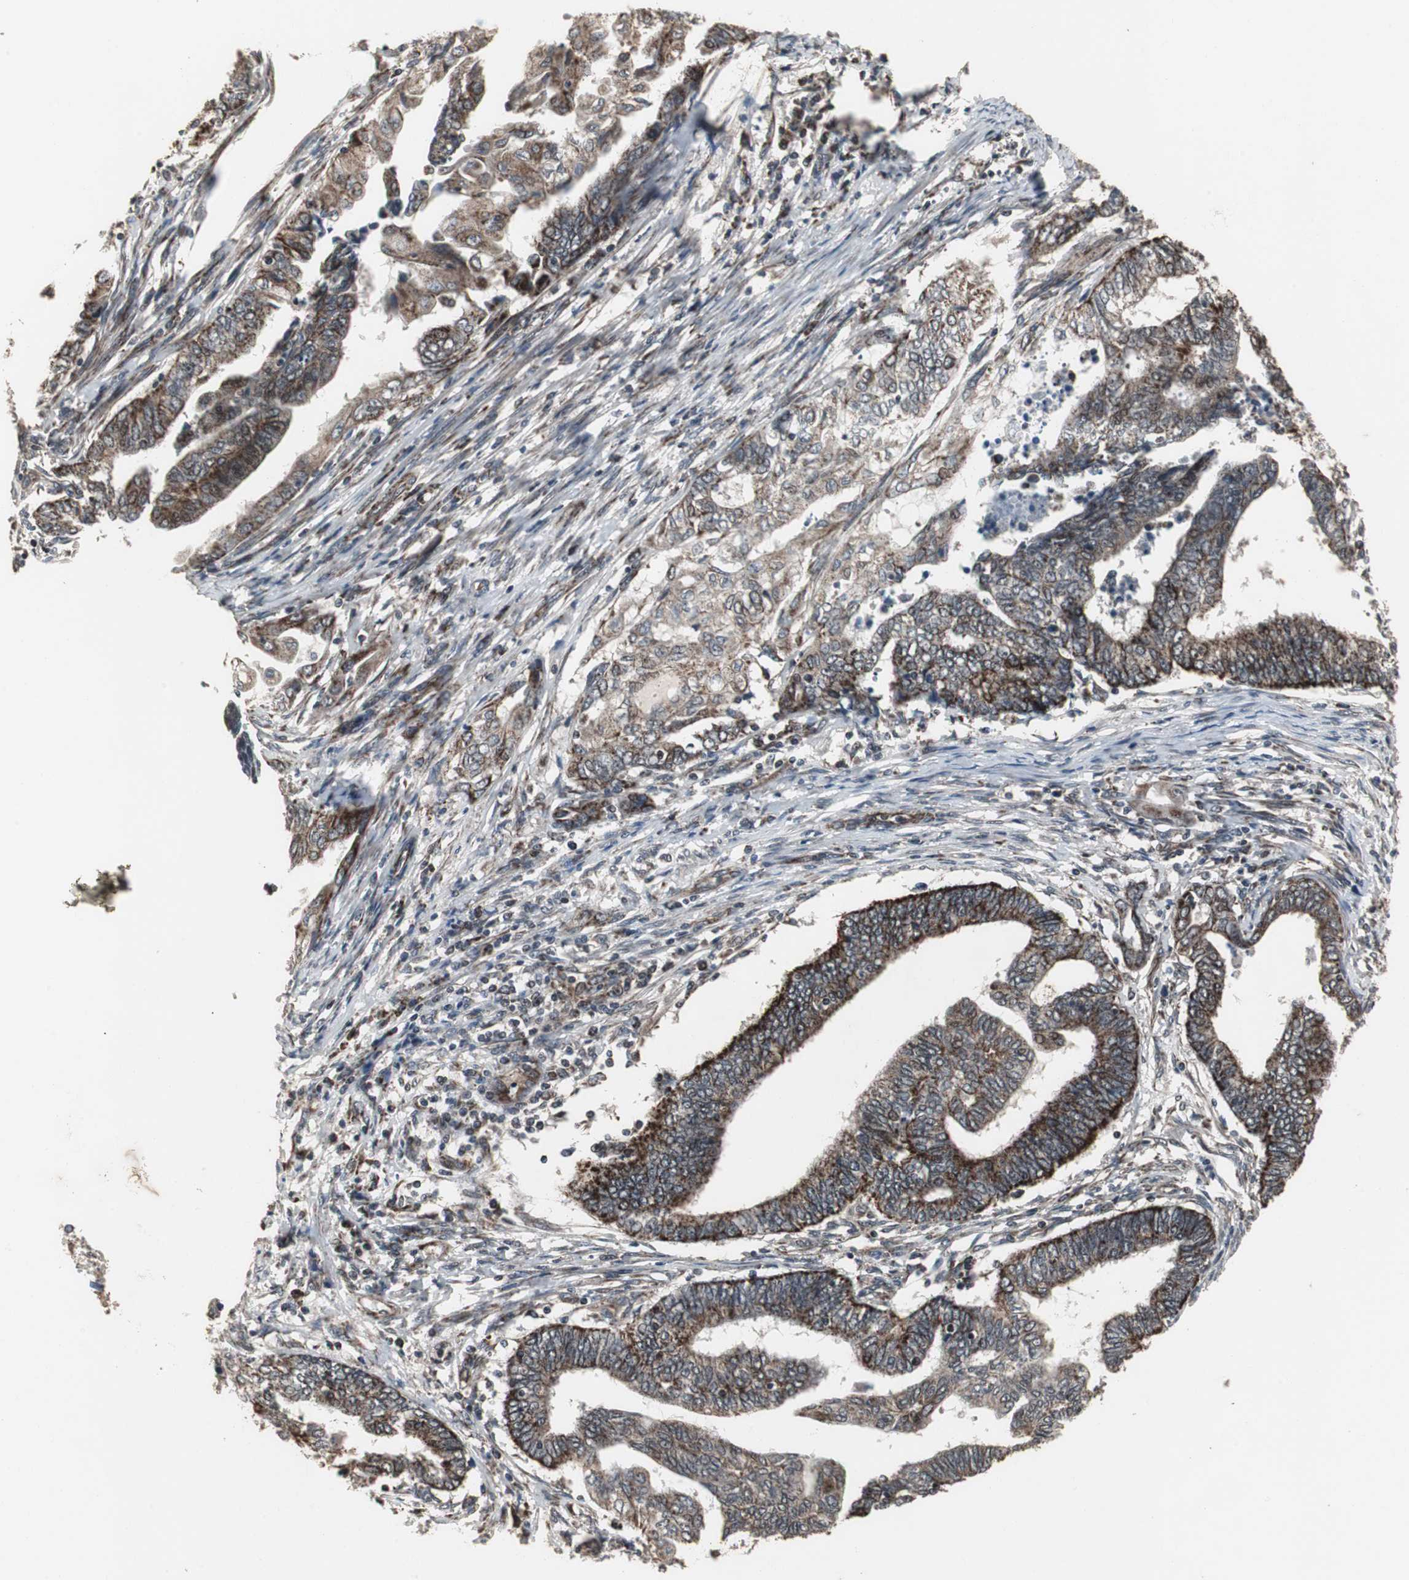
{"staining": {"intensity": "strong", "quantity": ">75%", "location": "cytoplasmic/membranous"}, "tissue": "endometrial cancer", "cell_type": "Tumor cells", "image_type": "cancer", "snomed": [{"axis": "morphology", "description": "Adenocarcinoma, NOS"}, {"axis": "topography", "description": "Uterus"}, {"axis": "topography", "description": "Endometrium"}], "caption": "Adenocarcinoma (endometrial) tissue displays strong cytoplasmic/membranous staining in approximately >75% of tumor cells, visualized by immunohistochemistry.", "gene": "MRPL40", "patient": {"sex": "female", "age": 70}}